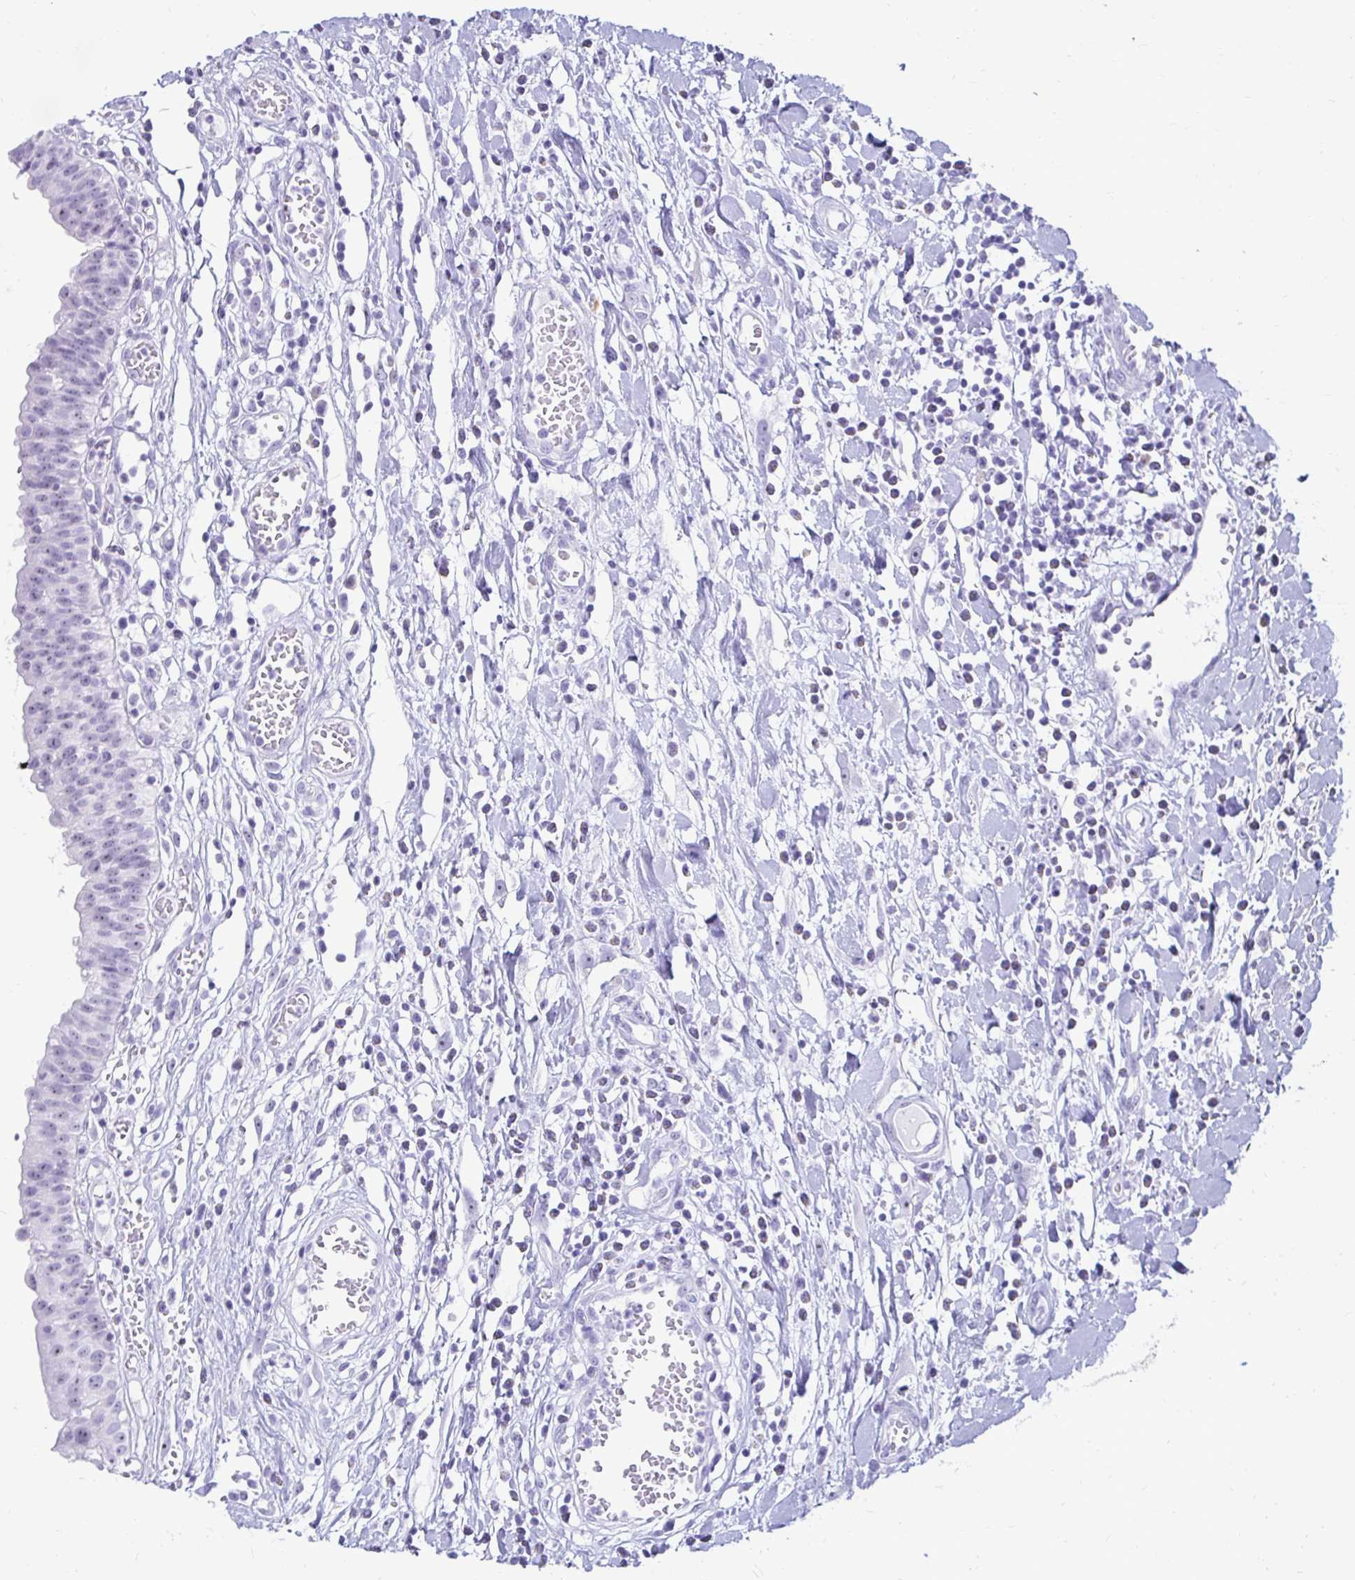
{"staining": {"intensity": "weak", "quantity": "<25%", "location": "nuclear"}, "tissue": "urinary bladder", "cell_type": "Urothelial cells", "image_type": "normal", "snomed": [{"axis": "morphology", "description": "Normal tissue, NOS"}, {"axis": "topography", "description": "Urinary bladder"}], "caption": "Urothelial cells show no significant protein expression in benign urinary bladder. (Immunohistochemistry, brightfield microscopy, high magnification).", "gene": "CST6", "patient": {"sex": "male", "age": 64}}